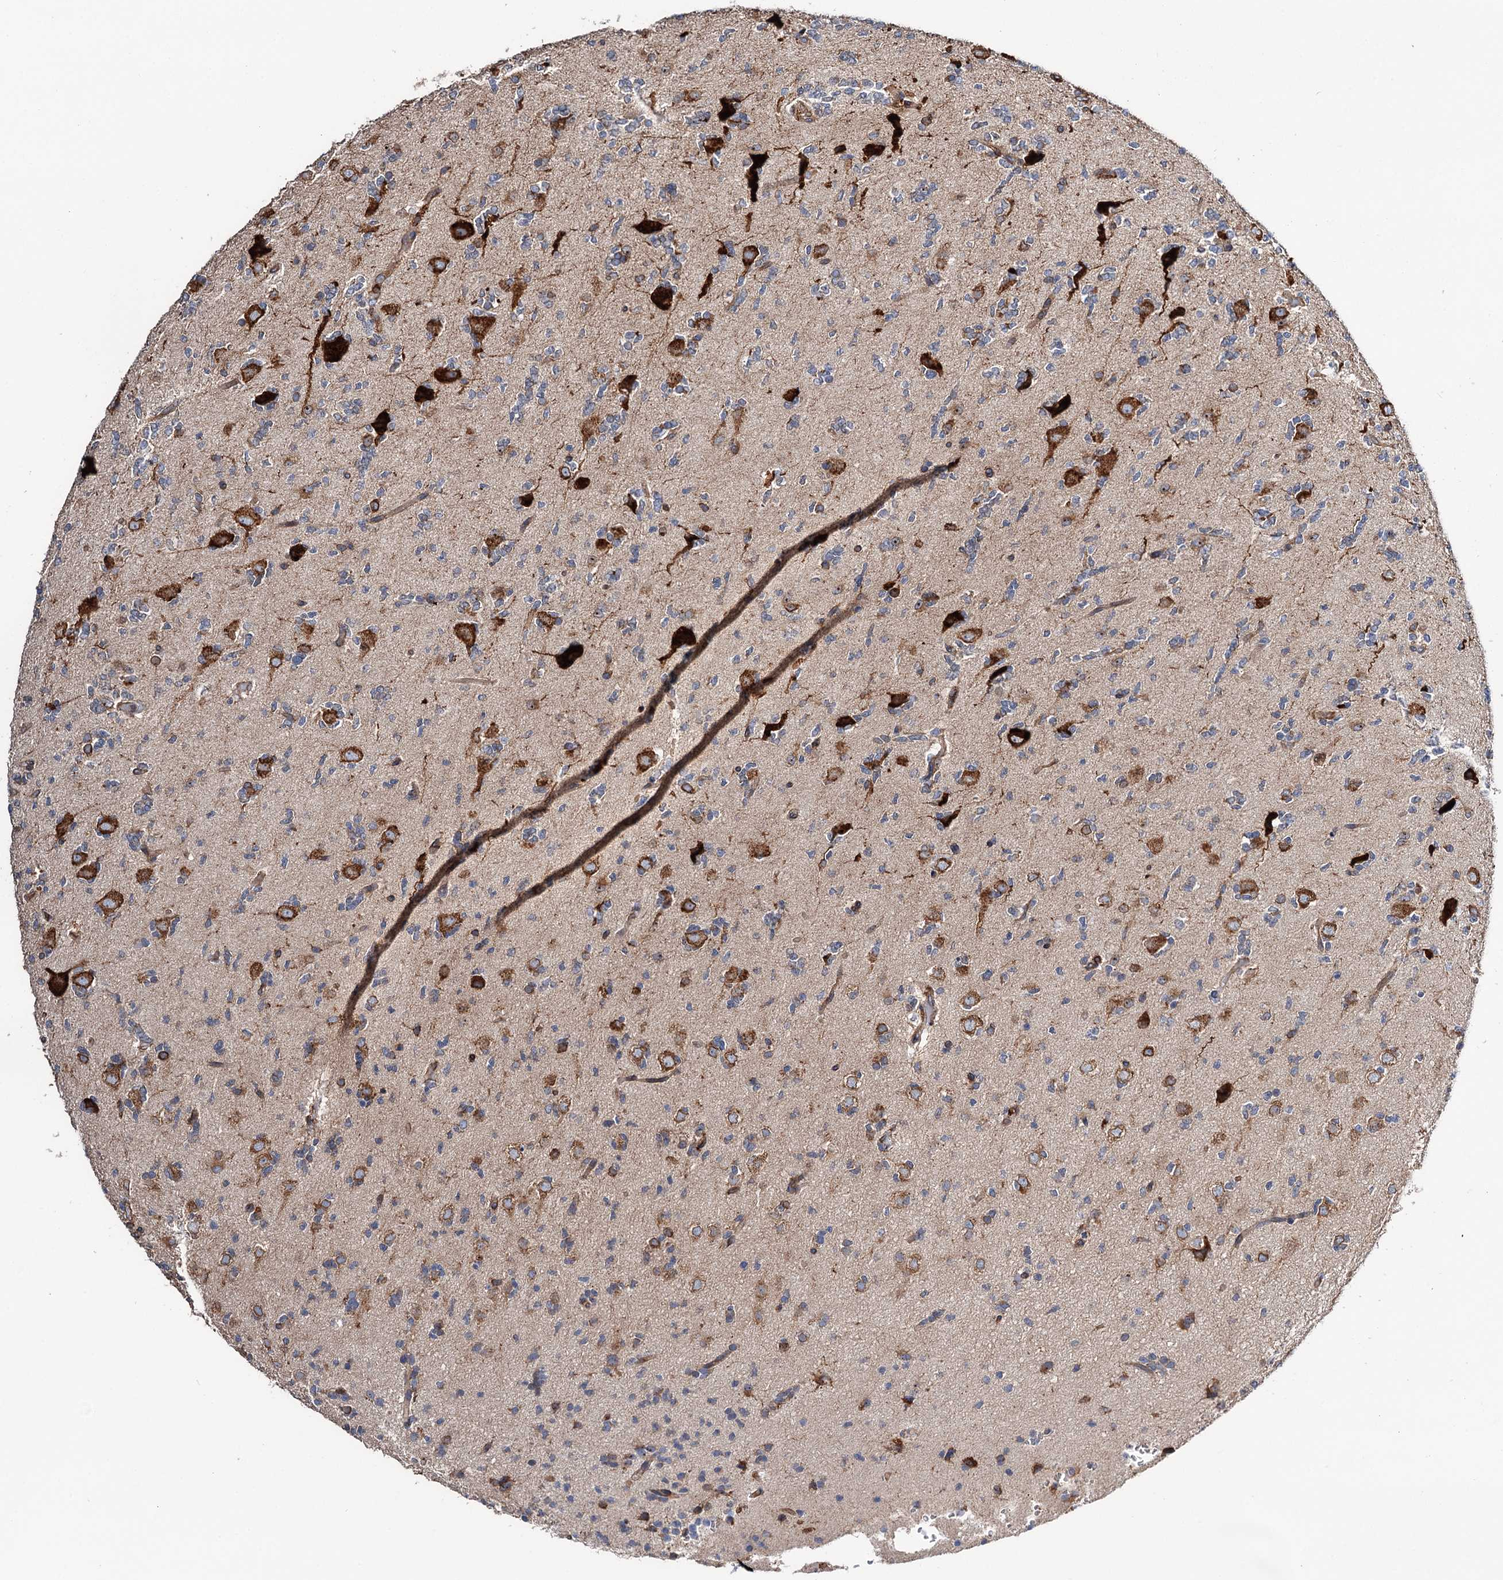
{"staining": {"intensity": "strong", "quantity": "25%-75%", "location": "cytoplasmic/membranous"}, "tissue": "glioma", "cell_type": "Tumor cells", "image_type": "cancer", "snomed": [{"axis": "morphology", "description": "Glioma, malignant, High grade"}, {"axis": "topography", "description": "Brain"}], "caption": "Approximately 25%-75% of tumor cells in glioma demonstrate strong cytoplasmic/membranous protein expression as visualized by brown immunohistochemical staining.", "gene": "ERP29", "patient": {"sex": "female", "age": 62}}